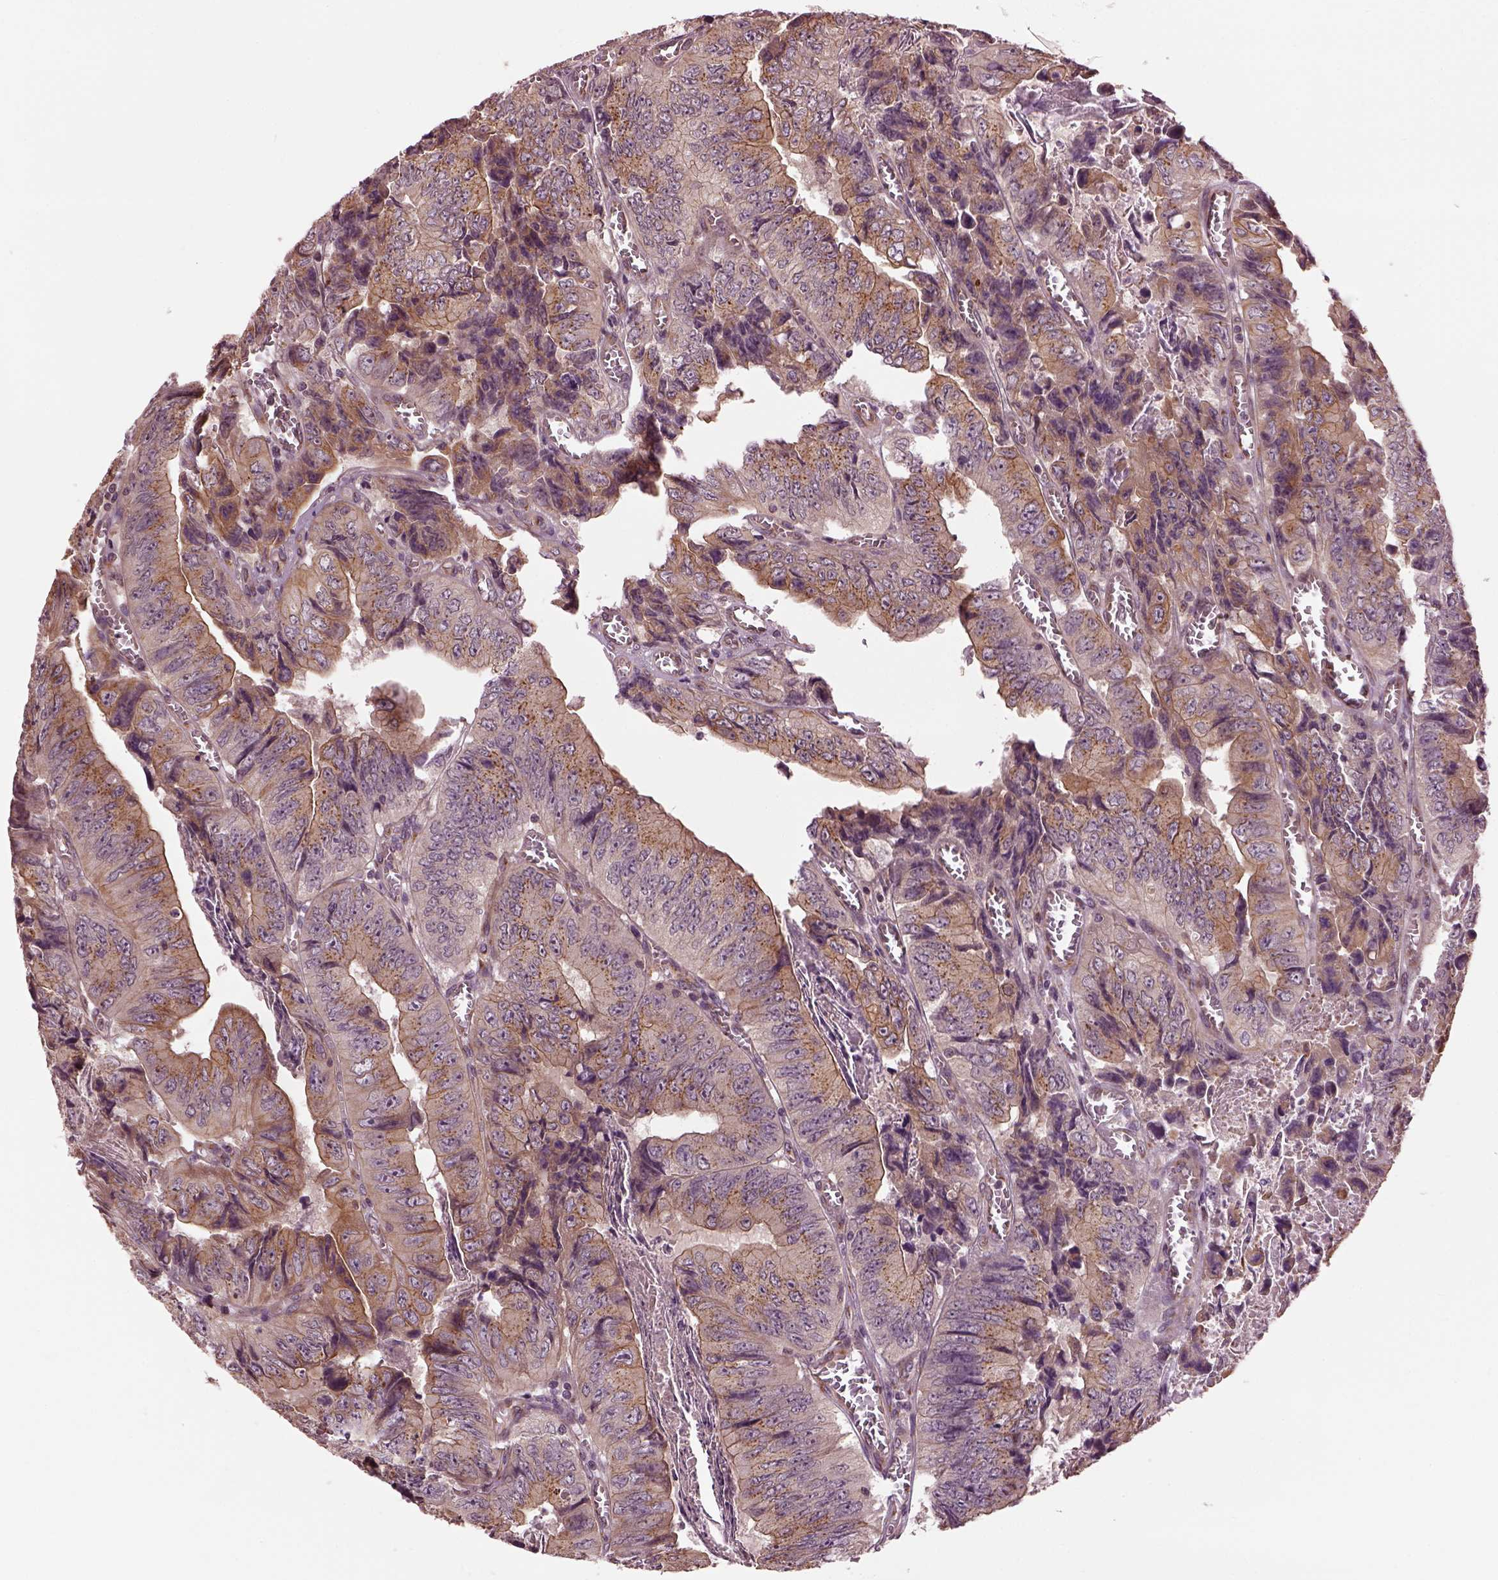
{"staining": {"intensity": "moderate", "quantity": "25%-75%", "location": "cytoplasmic/membranous"}, "tissue": "colorectal cancer", "cell_type": "Tumor cells", "image_type": "cancer", "snomed": [{"axis": "morphology", "description": "Adenocarcinoma, NOS"}, {"axis": "topography", "description": "Colon"}], "caption": "Protein expression analysis of human adenocarcinoma (colorectal) reveals moderate cytoplasmic/membranous staining in about 25%-75% of tumor cells. Immunohistochemistry stains the protein of interest in brown and the nuclei are stained blue.", "gene": "RUFY3", "patient": {"sex": "female", "age": 84}}